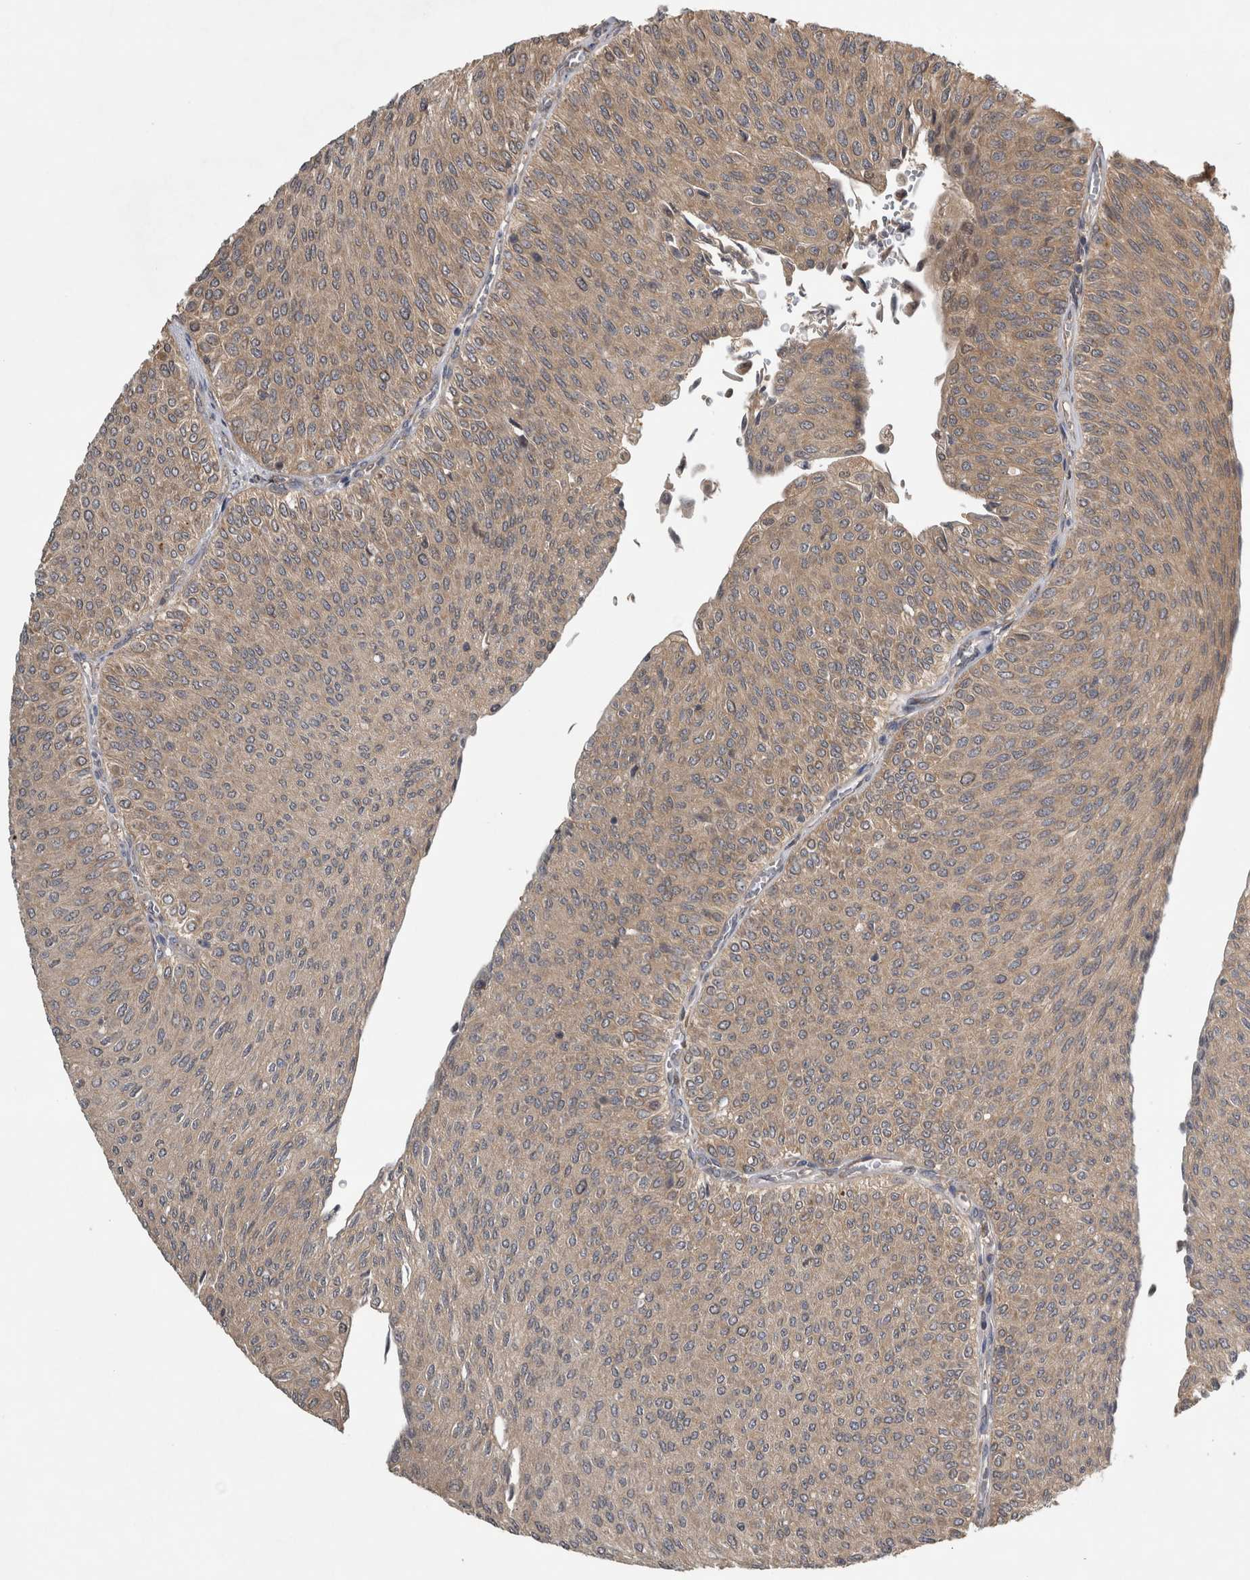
{"staining": {"intensity": "weak", "quantity": ">75%", "location": "cytoplasmic/membranous"}, "tissue": "urothelial cancer", "cell_type": "Tumor cells", "image_type": "cancer", "snomed": [{"axis": "morphology", "description": "Urothelial carcinoma, Low grade"}, {"axis": "topography", "description": "Urinary bladder"}], "caption": "High-magnification brightfield microscopy of urothelial cancer stained with DAB (brown) and counterstained with hematoxylin (blue). tumor cells exhibit weak cytoplasmic/membranous staining is appreciated in about>75% of cells.", "gene": "TRMT61B", "patient": {"sex": "male", "age": 78}}